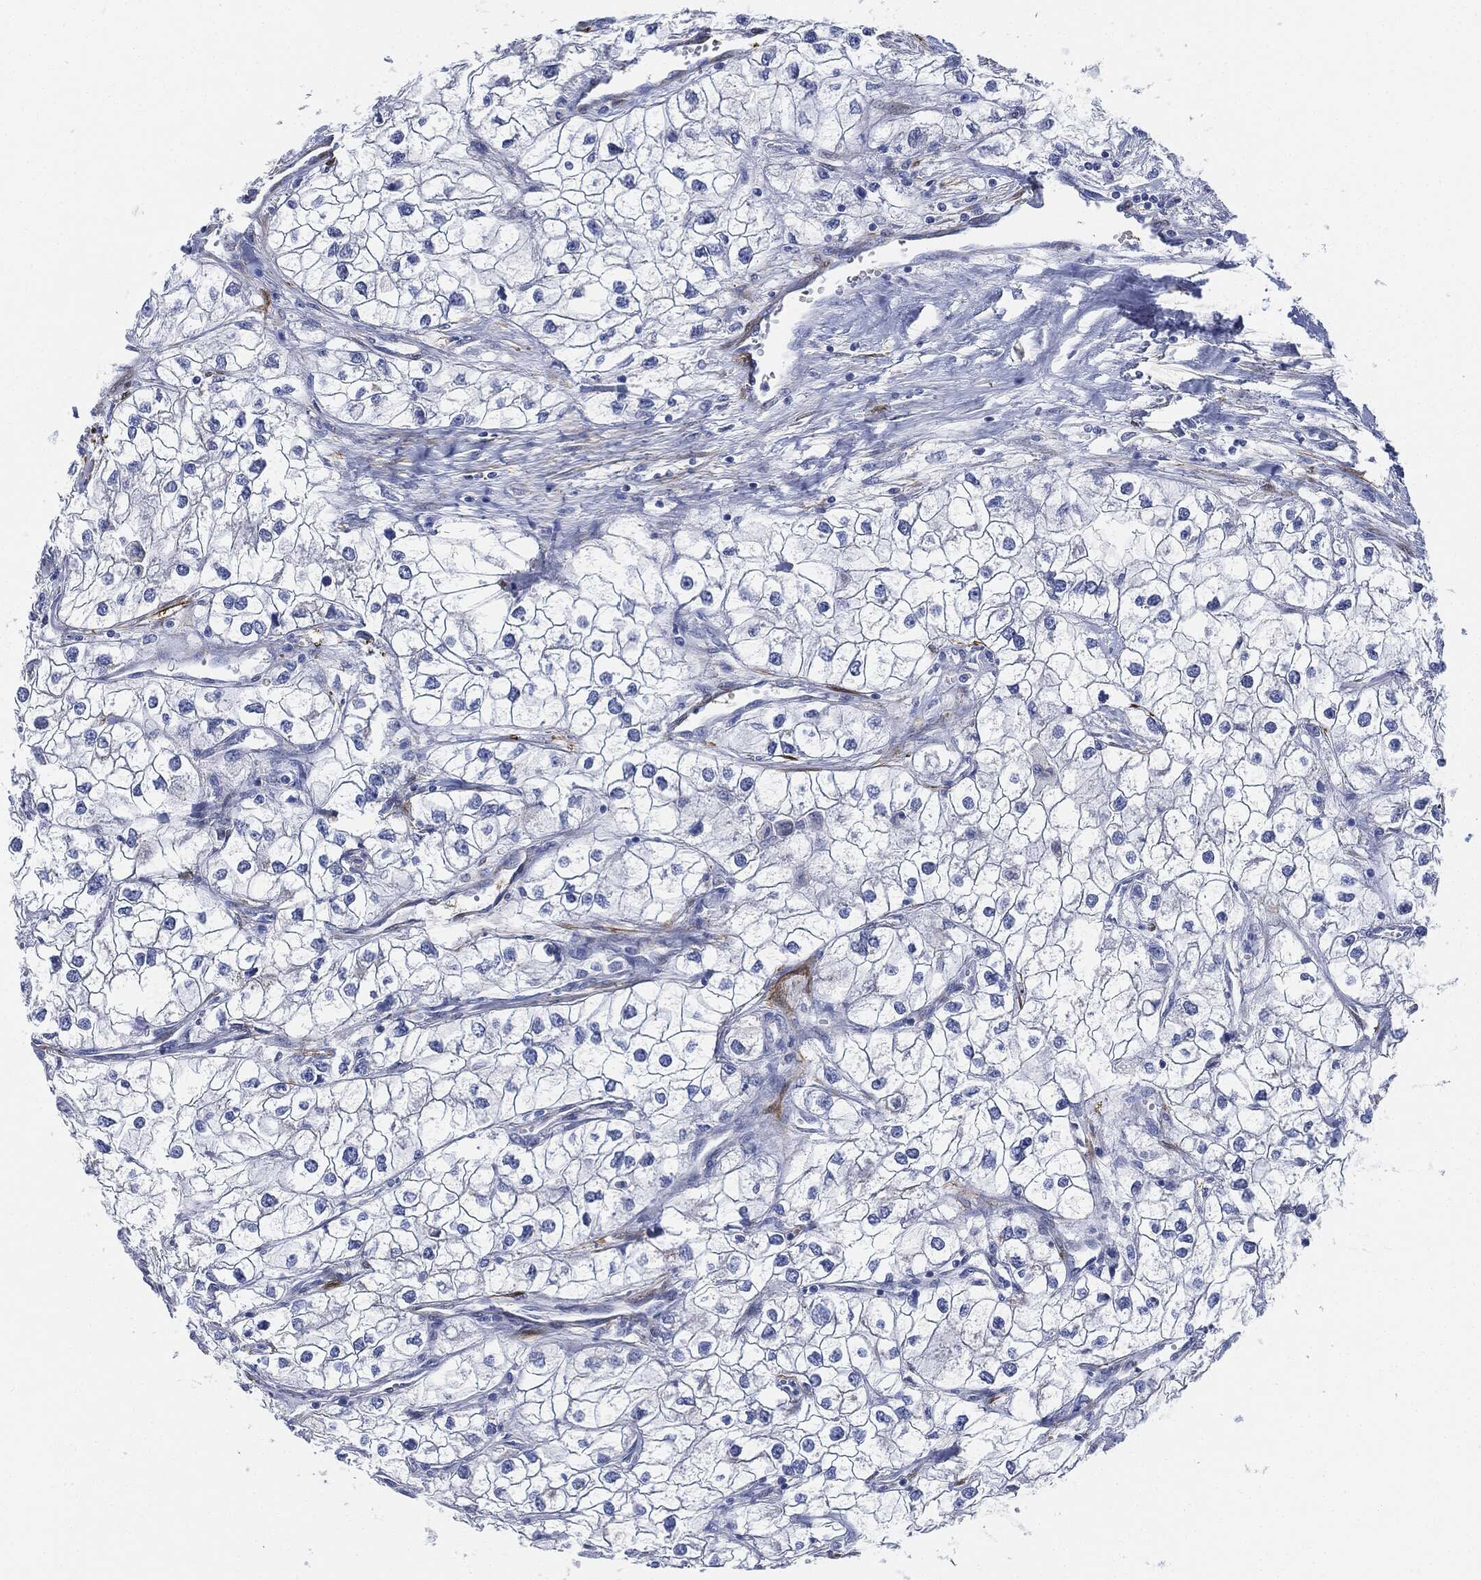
{"staining": {"intensity": "negative", "quantity": "none", "location": "none"}, "tissue": "renal cancer", "cell_type": "Tumor cells", "image_type": "cancer", "snomed": [{"axis": "morphology", "description": "Adenocarcinoma, NOS"}, {"axis": "topography", "description": "Kidney"}], "caption": "Tumor cells show no significant positivity in renal cancer (adenocarcinoma). Nuclei are stained in blue.", "gene": "TAGLN", "patient": {"sex": "male", "age": 59}}